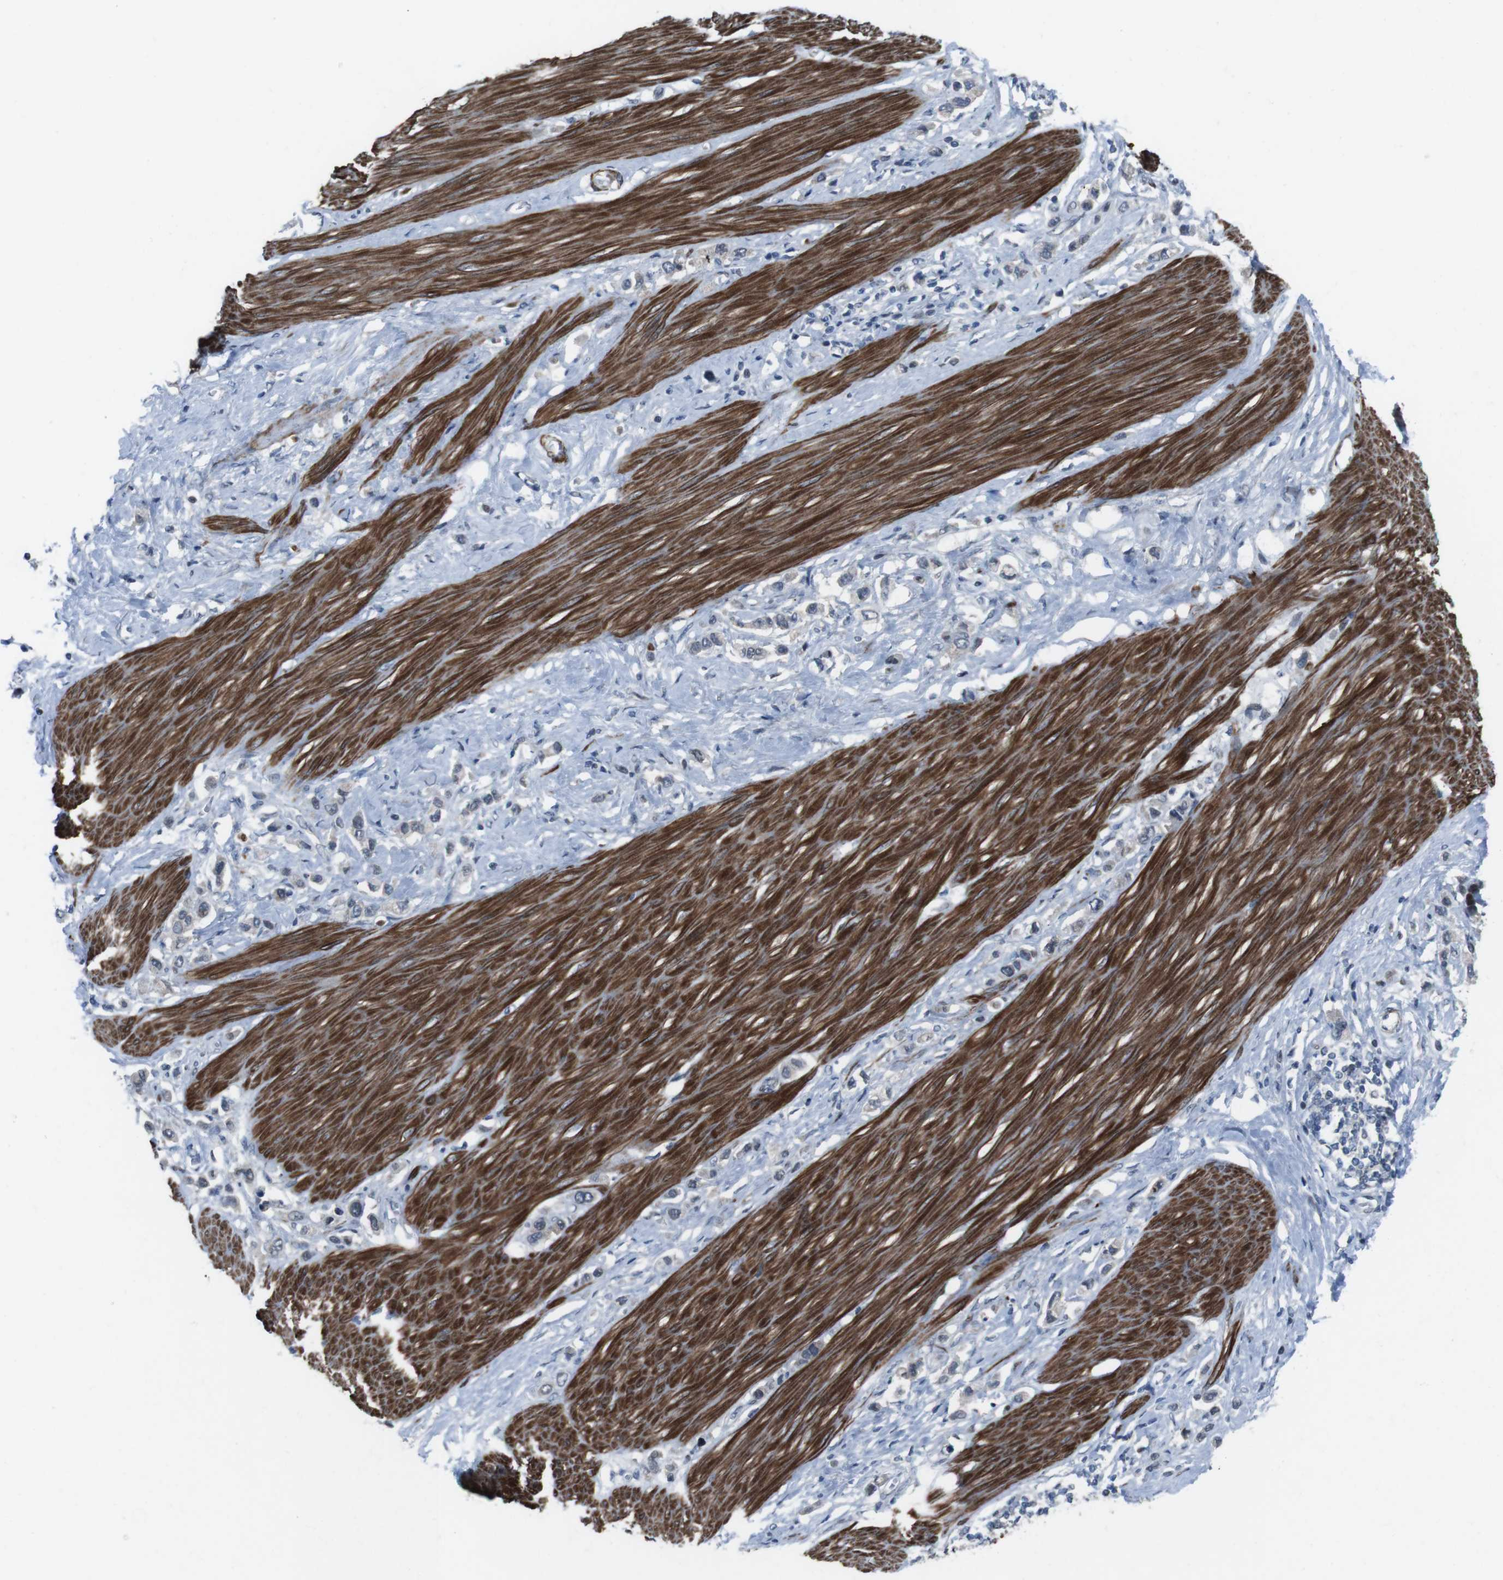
{"staining": {"intensity": "weak", "quantity": "<25%", "location": "nuclear"}, "tissue": "stomach cancer", "cell_type": "Tumor cells", "image_type": "cancer", "snomed": [{"axis": "morphology", "description": "Adenocarcinoma, NOS"}, {"axis": "topography", "description": "Stomach"}], "caption": "DAB (3,3'-diaminobenzidine) immunohistochemical staining of stomach cancer displays no significant expression in tumor cells.", "gene": "PBRM1", "patient": {"sex": "female", "age": 65}}